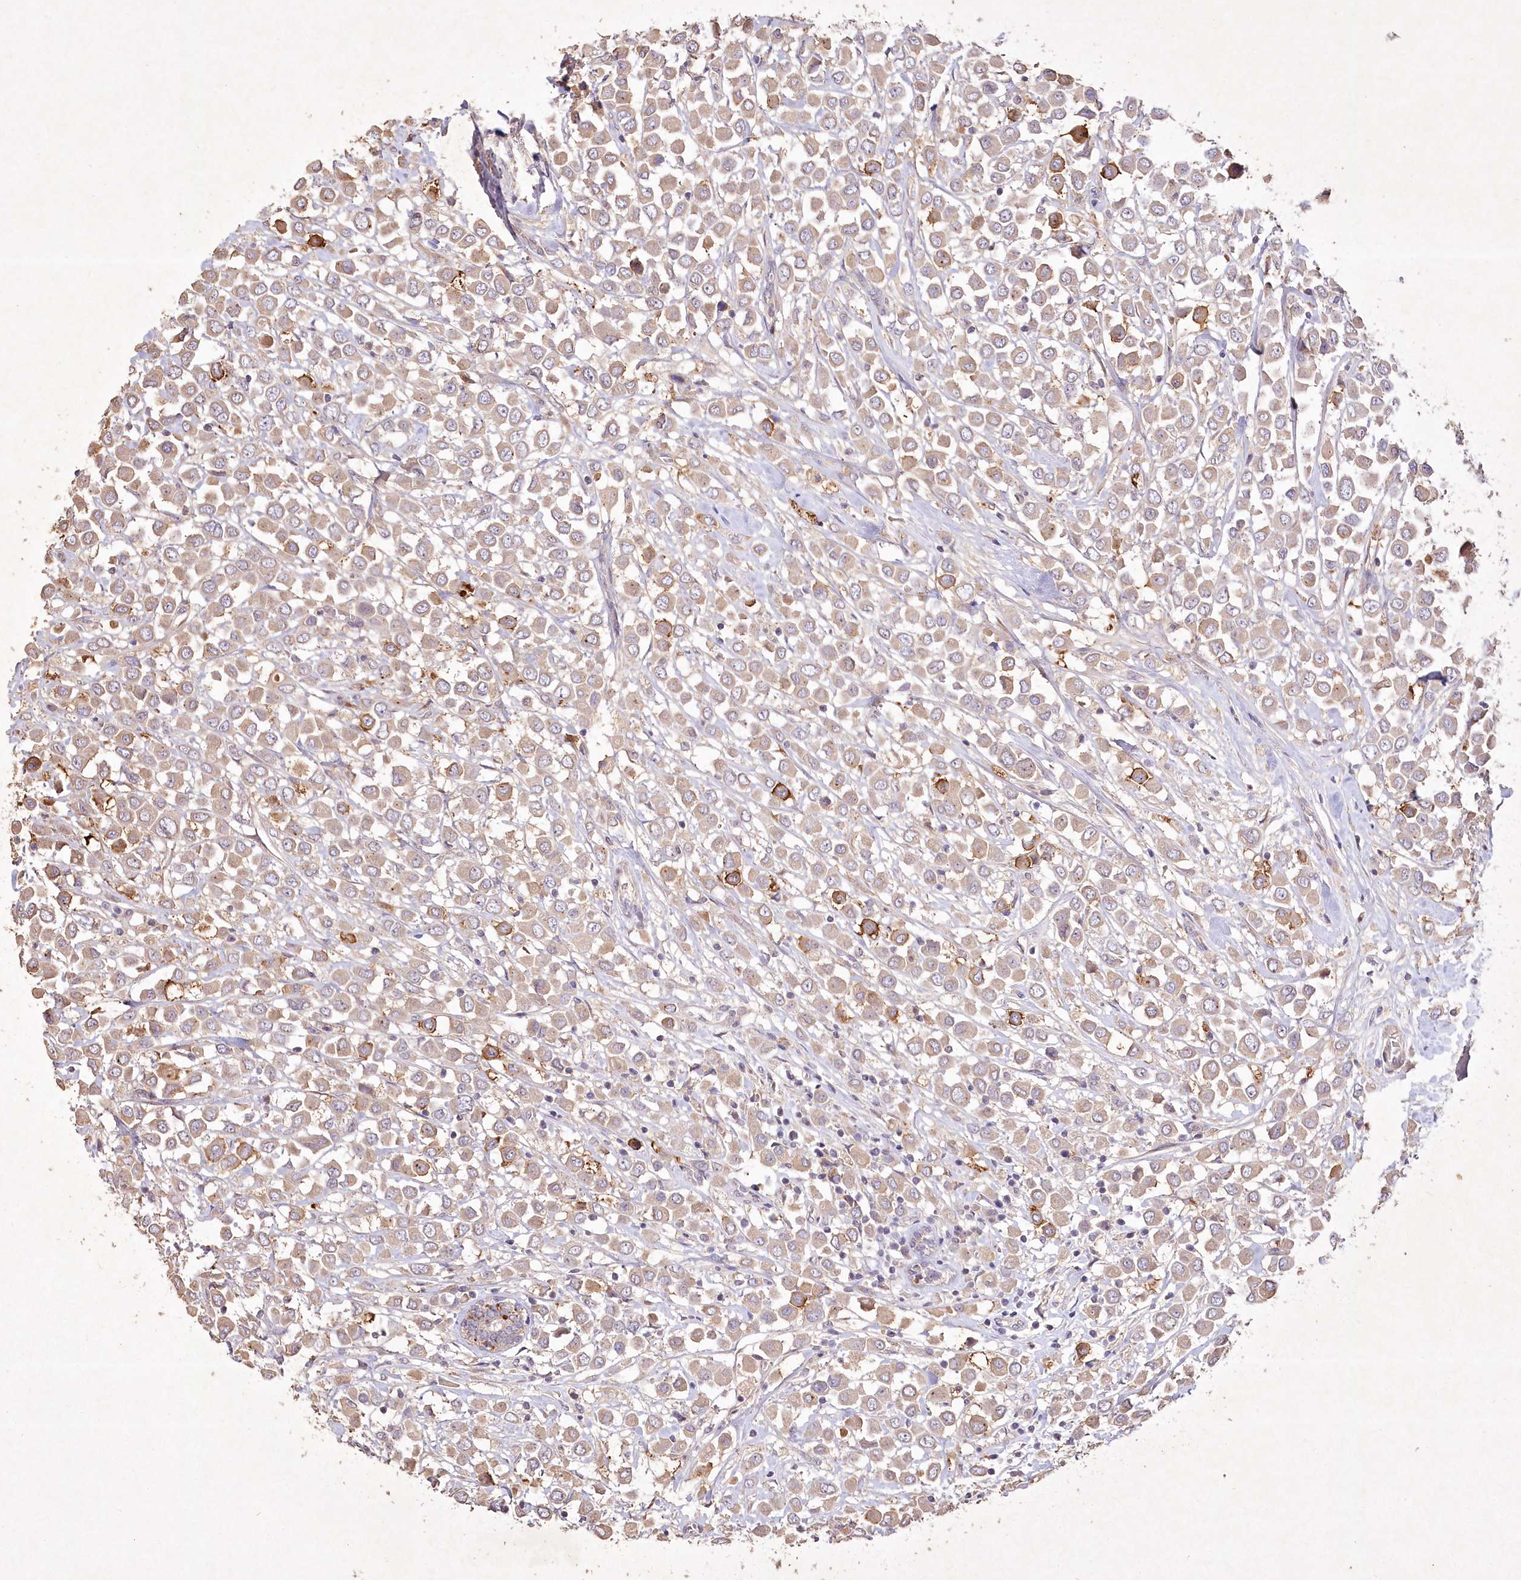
{"staining": {"intensity": "moderate", "quantity": ">75%", "location": "cytoplasmic/membranous"}, "tissue": "breast cancer", "cell_type": "Tumor cells", "image_type": "cancer", "snomed": [{"axis": "morphology", "description": "Duct carcinoma"}, {"axis": "topography", "description": "Breast"}], "caption": "Breast infiltrating ductal carcinoma stained with a brown dye reveals moderate cytoplasmic/membranous positive positivity in approximately >75% of tumor cells.", "gene": "IRAK1BP1", "patient": {"sex": "female", "age": 61}}